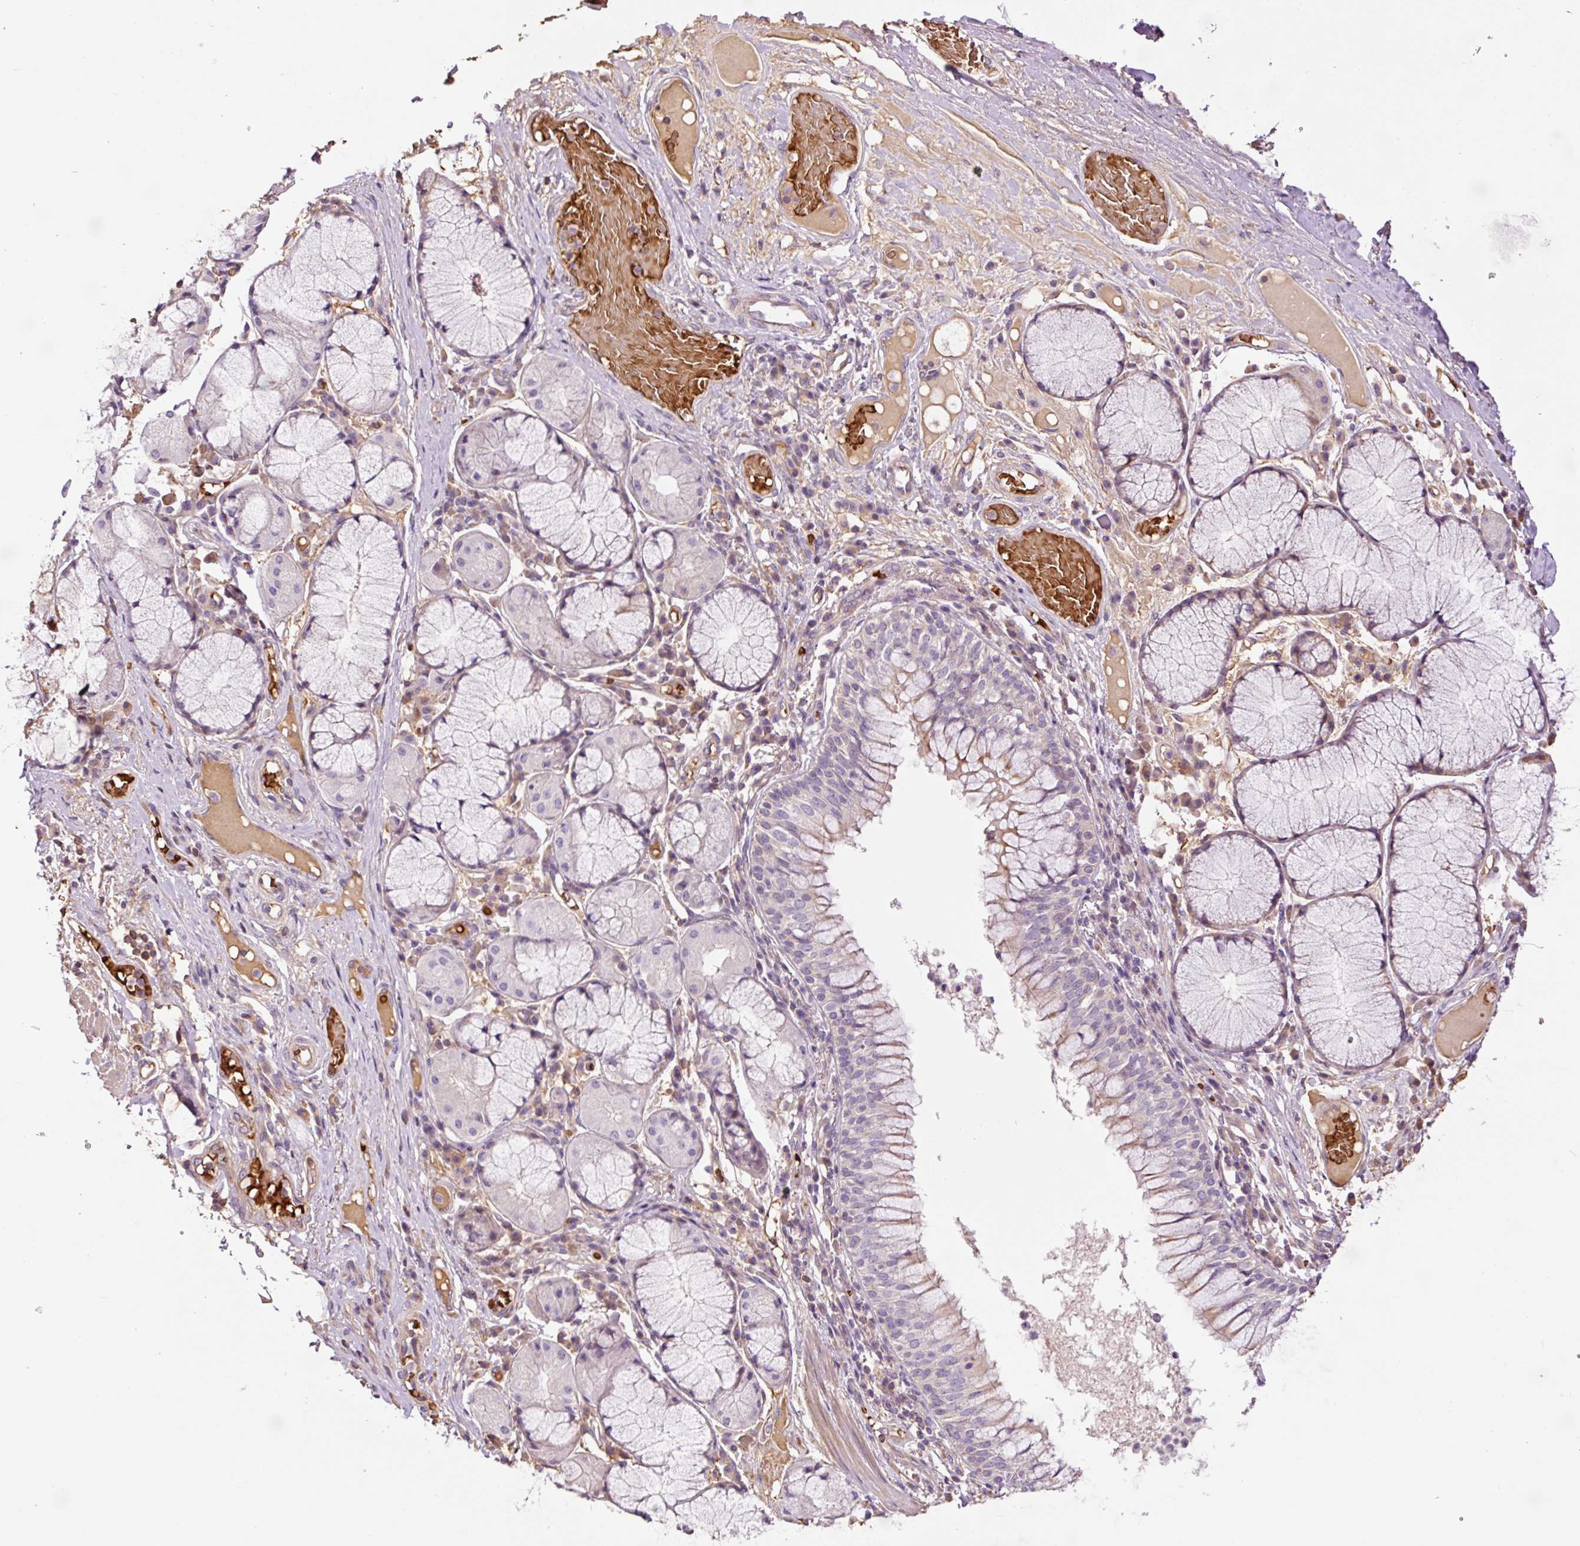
{"staining": {"intensity": "negative", "quantity": "none", "location": "none"}, "tissue": "soft tissue", "cell_type": "Chondrocytes", "image_type": "normal", "snomed": [{"axis": "morphology", "description": "Normal tissue, NOS"}, {"axis": "topography", "description": "Cartilage tissue"}, {"axis": "topography", "description": "Bronchus"}], "caption": "Chondrocytes are negative for brown protein staining in normal soft tissue. (IHC, brightfield microscopy, high magnification).", "gene": "TMEM235", "patient": {"sex": "male", "age": 56}}